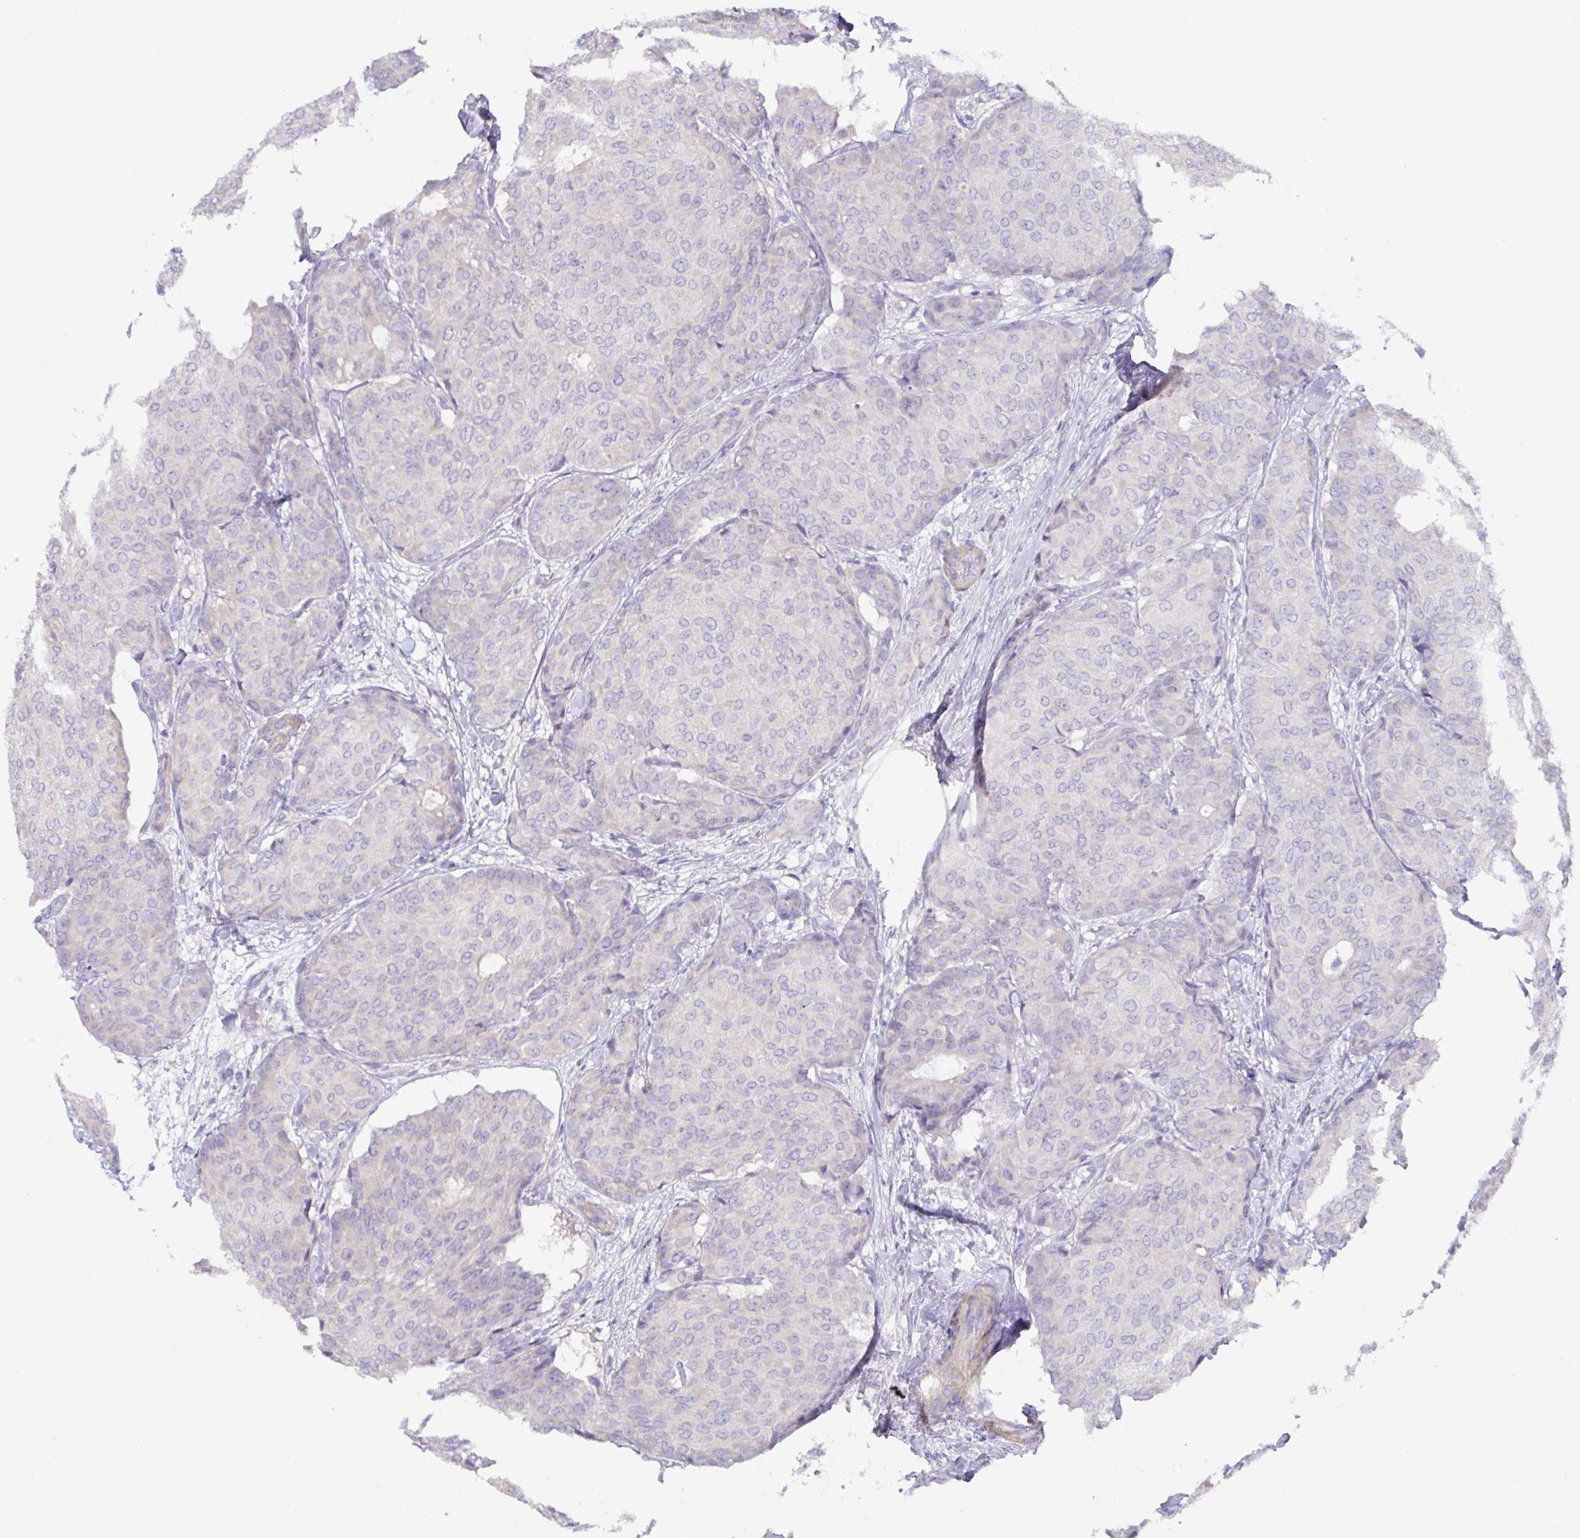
{"staining": {"intensity": "negative", "quantity": "none", "location": "none"}, "tissue": "breast cancer", "cell_type": "Tumor cells", "image_type": "cancer", "snomed": [{"axis": "morphology", "description": "Duct carcinoma"}, {"axis": "topography", "description": "Breast"}], "caption": "This is a image of immunohistochemistry (IHC) staining of breast invasive ductal carcinoma, which shows no expression in tumor cells. (DAB immunohistochemistry (IHC) visualized using brightfield microscopy, high magnification).", "gene": "MED11", "patient": {"sex": "female", "age": 75}}